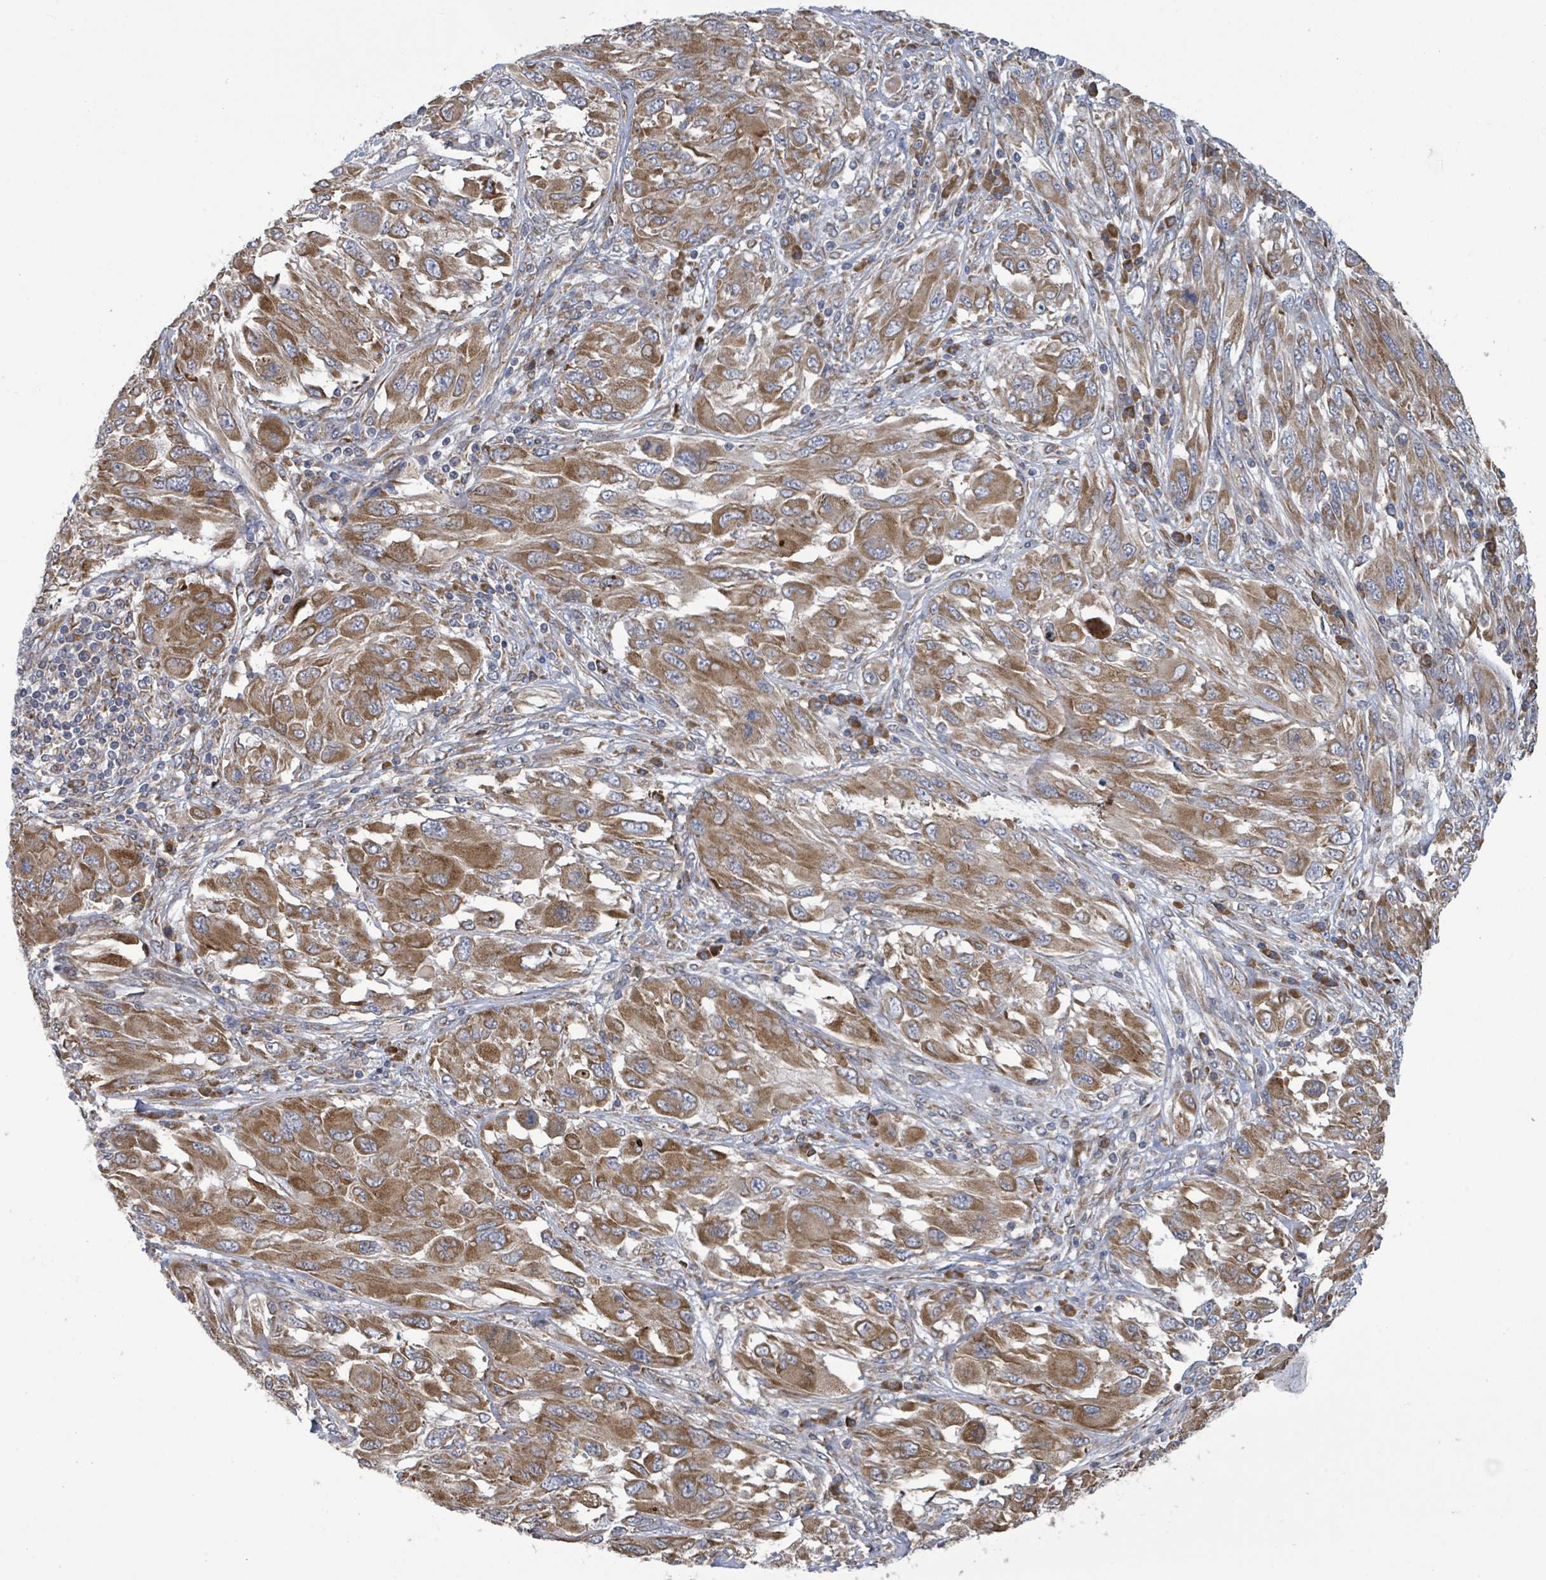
{"staining": {"intensity": "moderate", "quantity": ">75%", "location": "cytoplasmic/membranous"}, "tissue": "melanoma", "cell_type": "Tumor cells", "image_type": "cancer", "snomed": [{"axis": "morphology", "description": "Malignant melanoma, NOS"}, {"axis": "topography", "description": "Skin"}], "caption": "High-power microscopy captured an immunohistochemistry (IHC) micrograph of malignant melanoma, revealing moderate cytoplasmic/membranous expression in about >75% of tumor cells.", "gene": "NOMO1", "patient": {"sex": "female", "age": 91}}